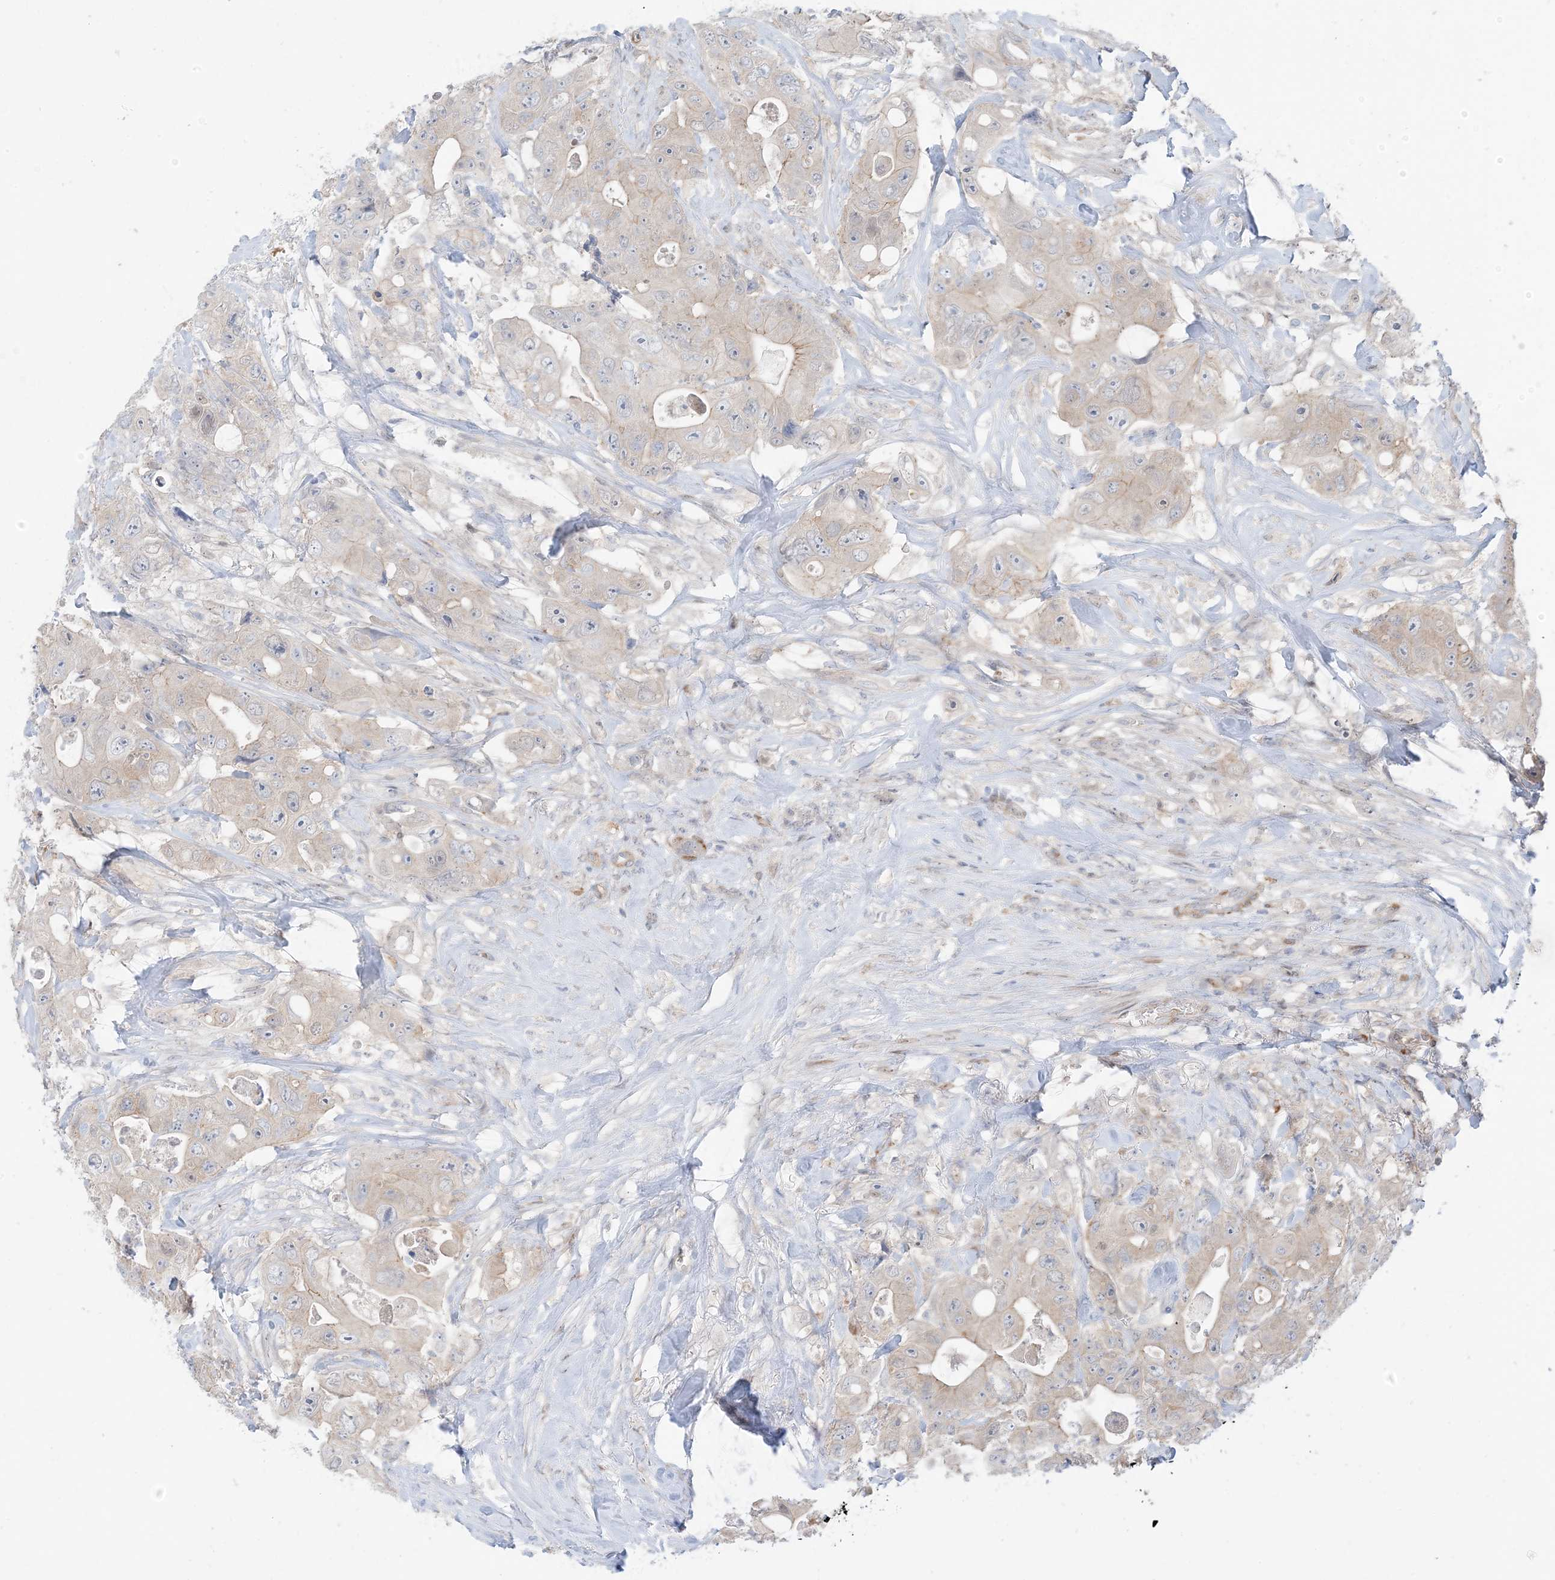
{"staining": {"intensity": "negative", "quantity": "none", "location": "none"}, "tissue": "colorectal cancer", "cell_type": "Tumor cells", "image_type": "cancer", "snomed": [{"axis": "morphology", "description": "Adenocarcinoma, NOS"}, {"axis": "topography", "description": "Colon"}], "caption": "Tumor cells show no significant protein positivity in colorectal cancer.", "gene": "RIN1", "patient": {"sex": "female", "age": 46}}